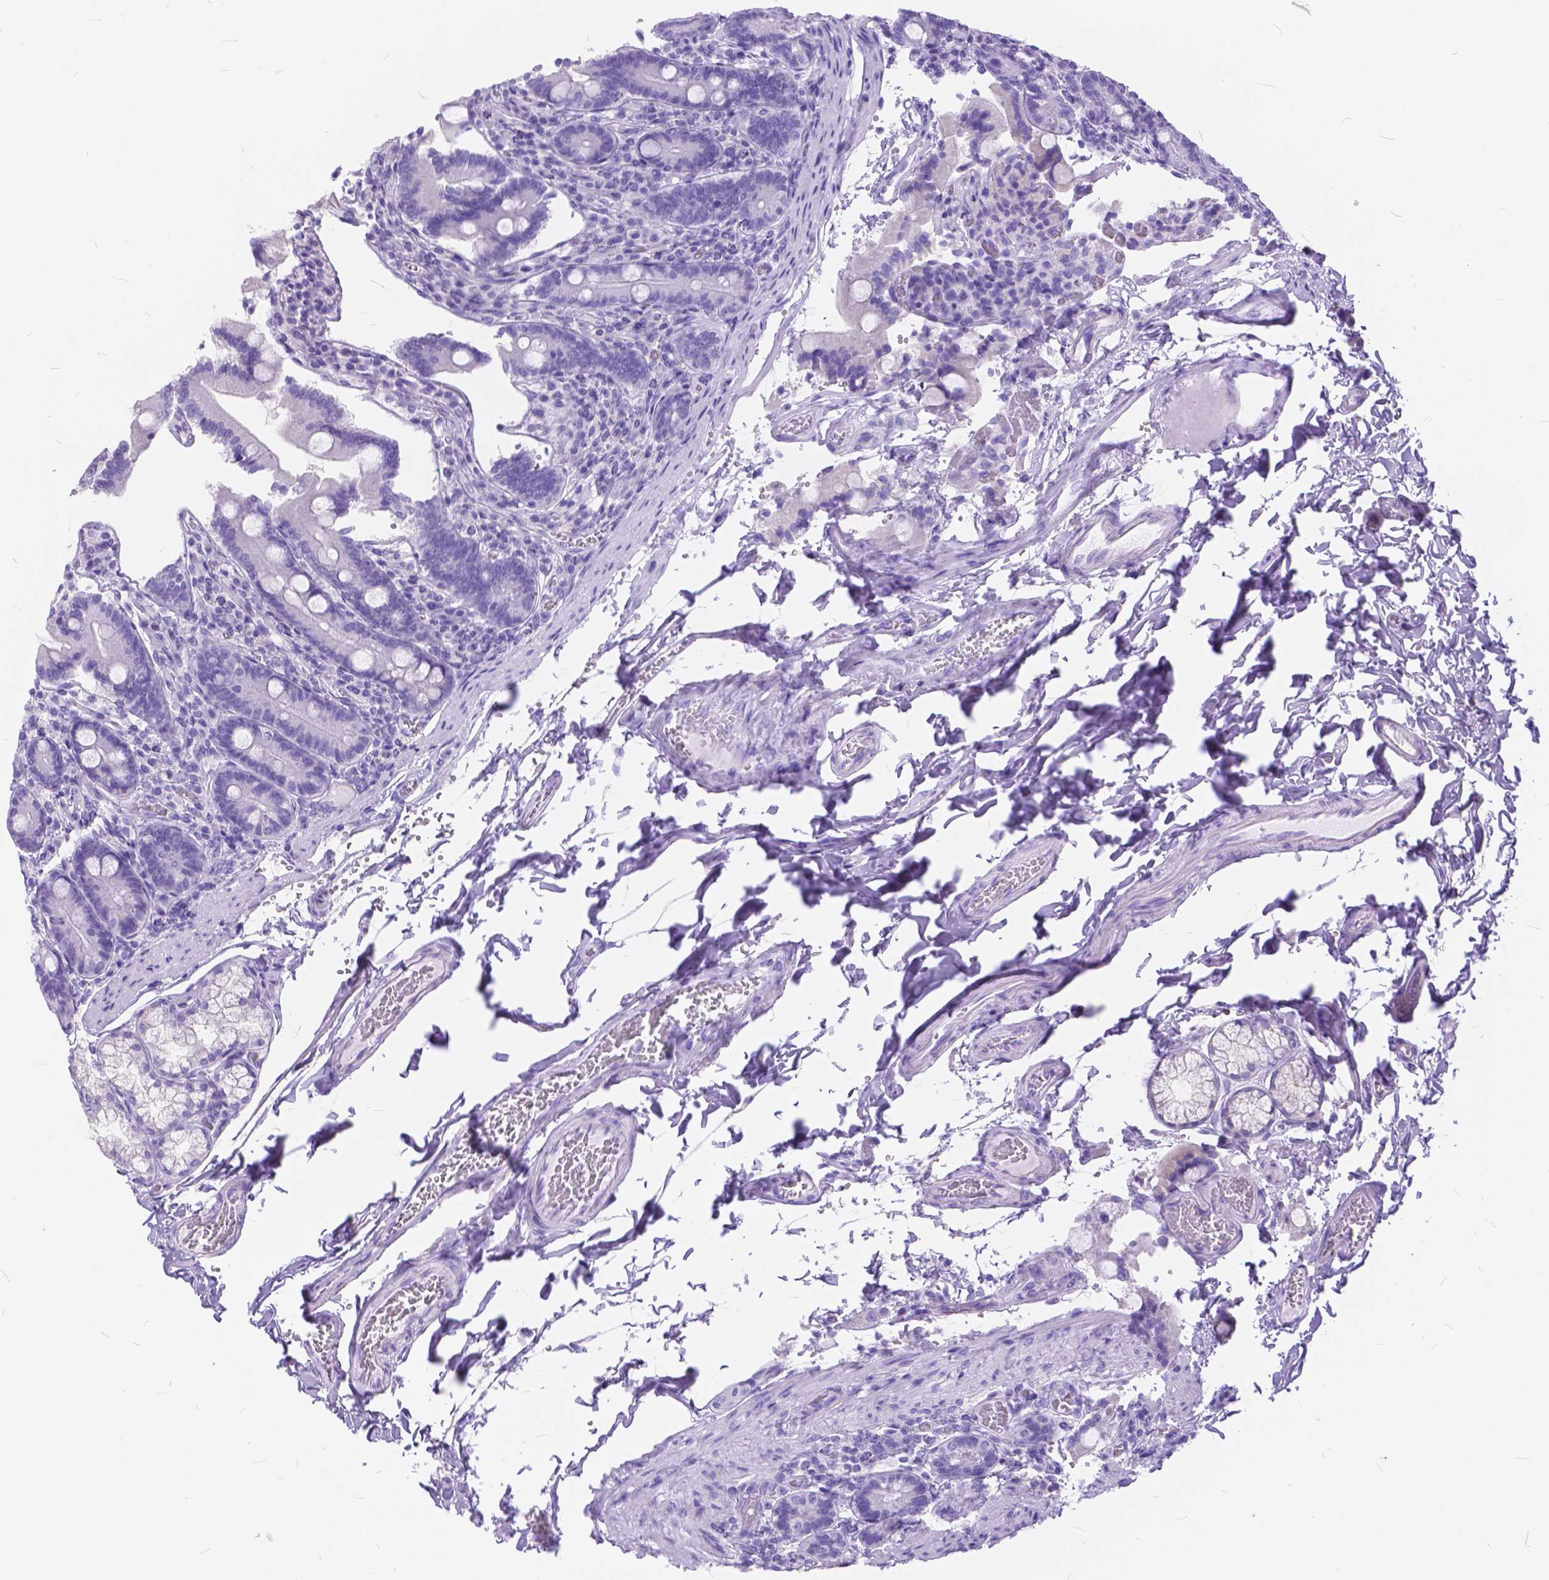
{"staining": {"intensity": "negative", "quantity": "none", "location": "none"}, "tissue": "duodenum", "cell_type": "Glandular cells", "image_type": "normal", "snomed": [{"axis": "morphology", "description": "Normal tissue, NOS"}, {"axis": "topography", "description": "Duodenum"}], "caption": "IHC of benign human duodenum shows no staining in glandular cells.", "gene": "FOXL2", "patient": {"sex": "female", "age": 62}}